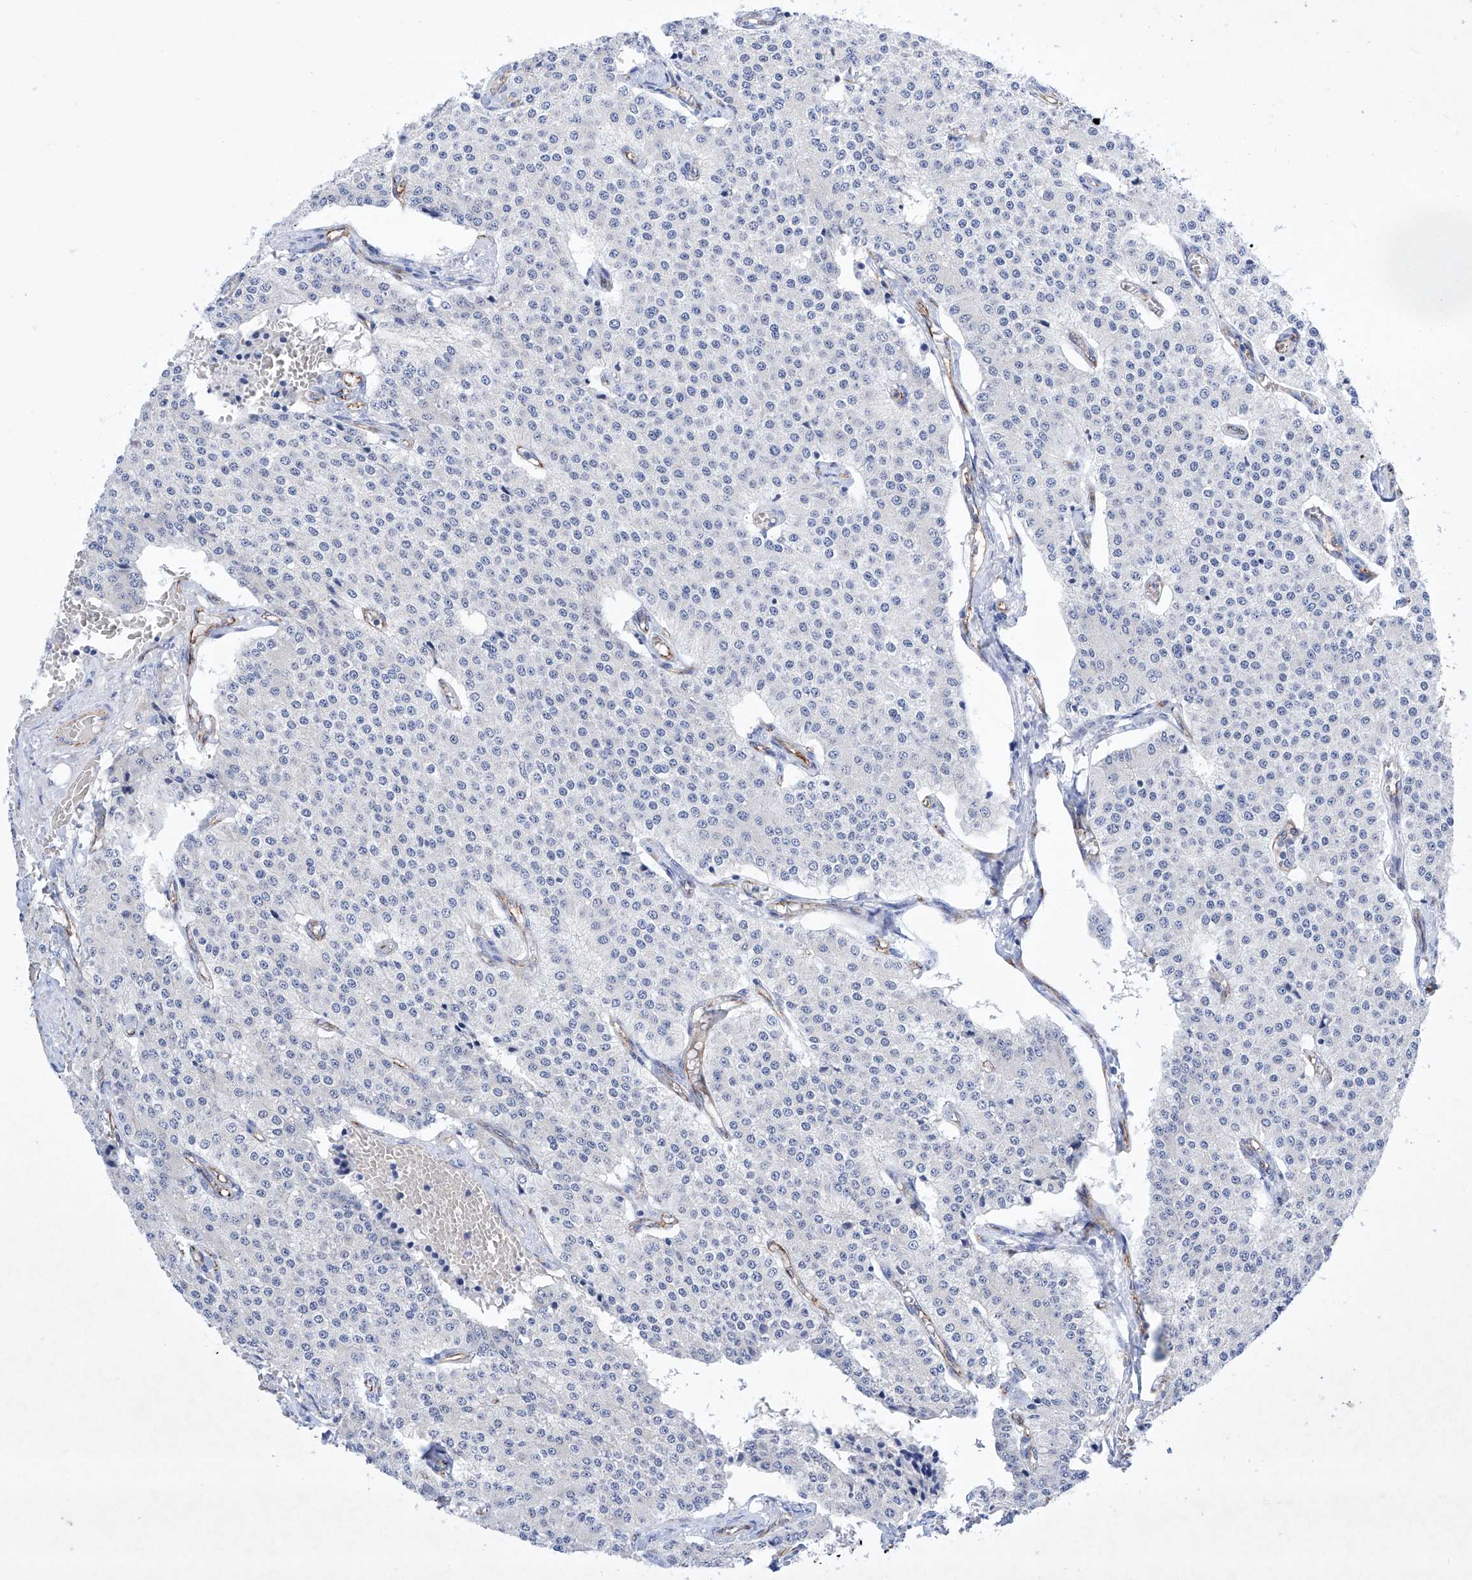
{"staining": {"intensity": "negative", "quantity": "none", "location": "none"}, "tissue": "carcinoid", "cell_type": "Tumor cells", "image_type": "cancer", "snomed": [{"axis": "morphology", "description": "Carcinoid, malignant, NOS"}, {"axis": "topography", "description": "Colon"}], "caption": "This is an immunohistochemistry (IHC) image of human carcinoid. There is no positivity in tumor cells.", "gene": "ETV7", "patient": {"sex": "female", "age": 52}}